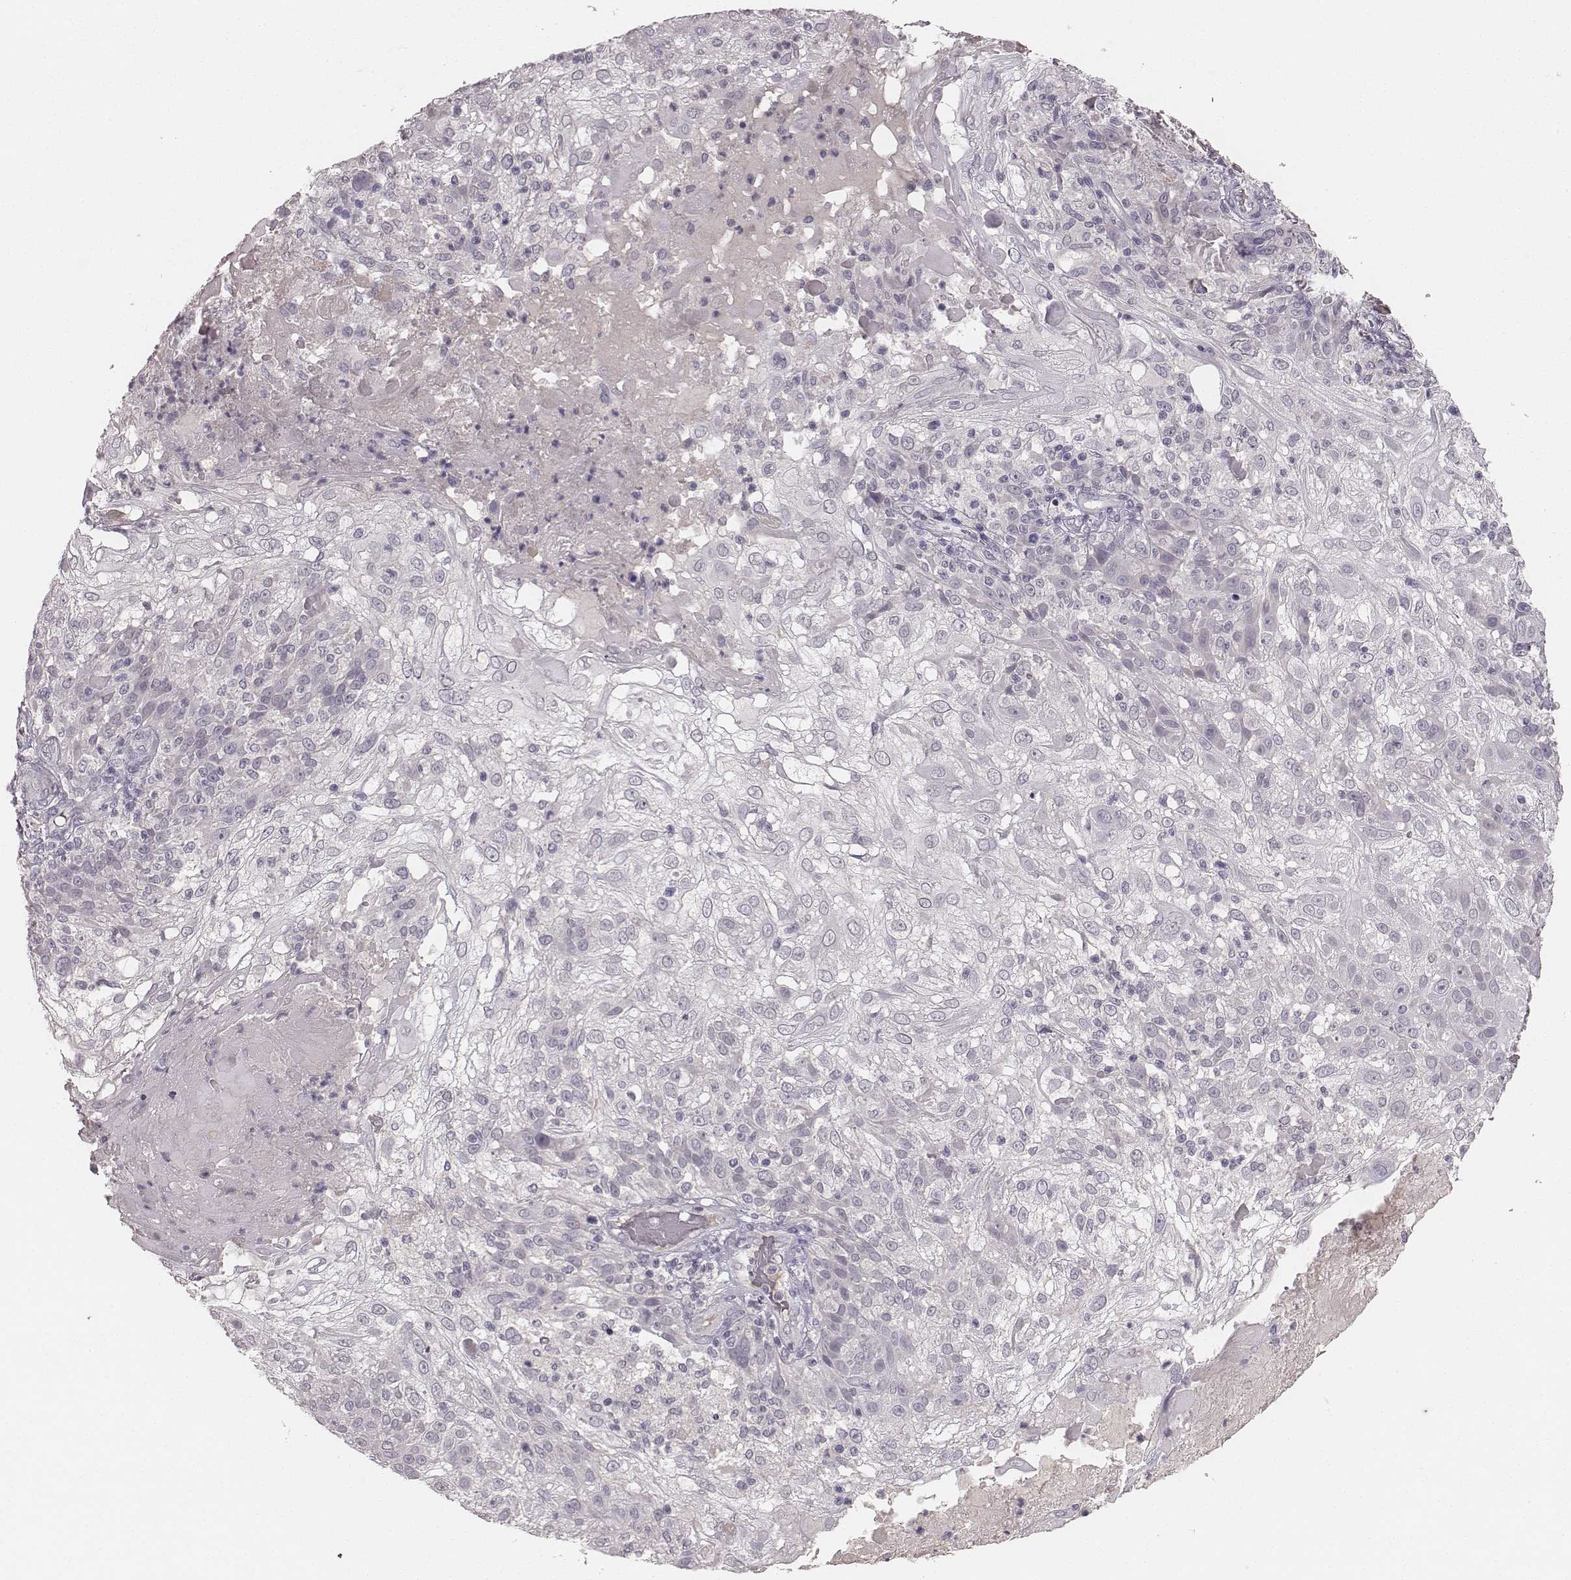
{"staining": {"intensity": "negative", "quantity": "none", "location": "none"}, "tissue": "skin cancer", "cell_type": "Tumor cells", "image_type": "cancer", "snomed": [{"axis": "morphology", "description": "Normal tissue, NOS"}, {"axis": "morphology", "description": "Squamous cell carcinoma, NOS"}, {"axis": "topography", "description": "Skin"}], "caption": "An image of human skin squamous cell carcinoma is negative for staining in tumor cells.", "gene": "LY6K", "patient": {"sex": "female", "age": 83}}